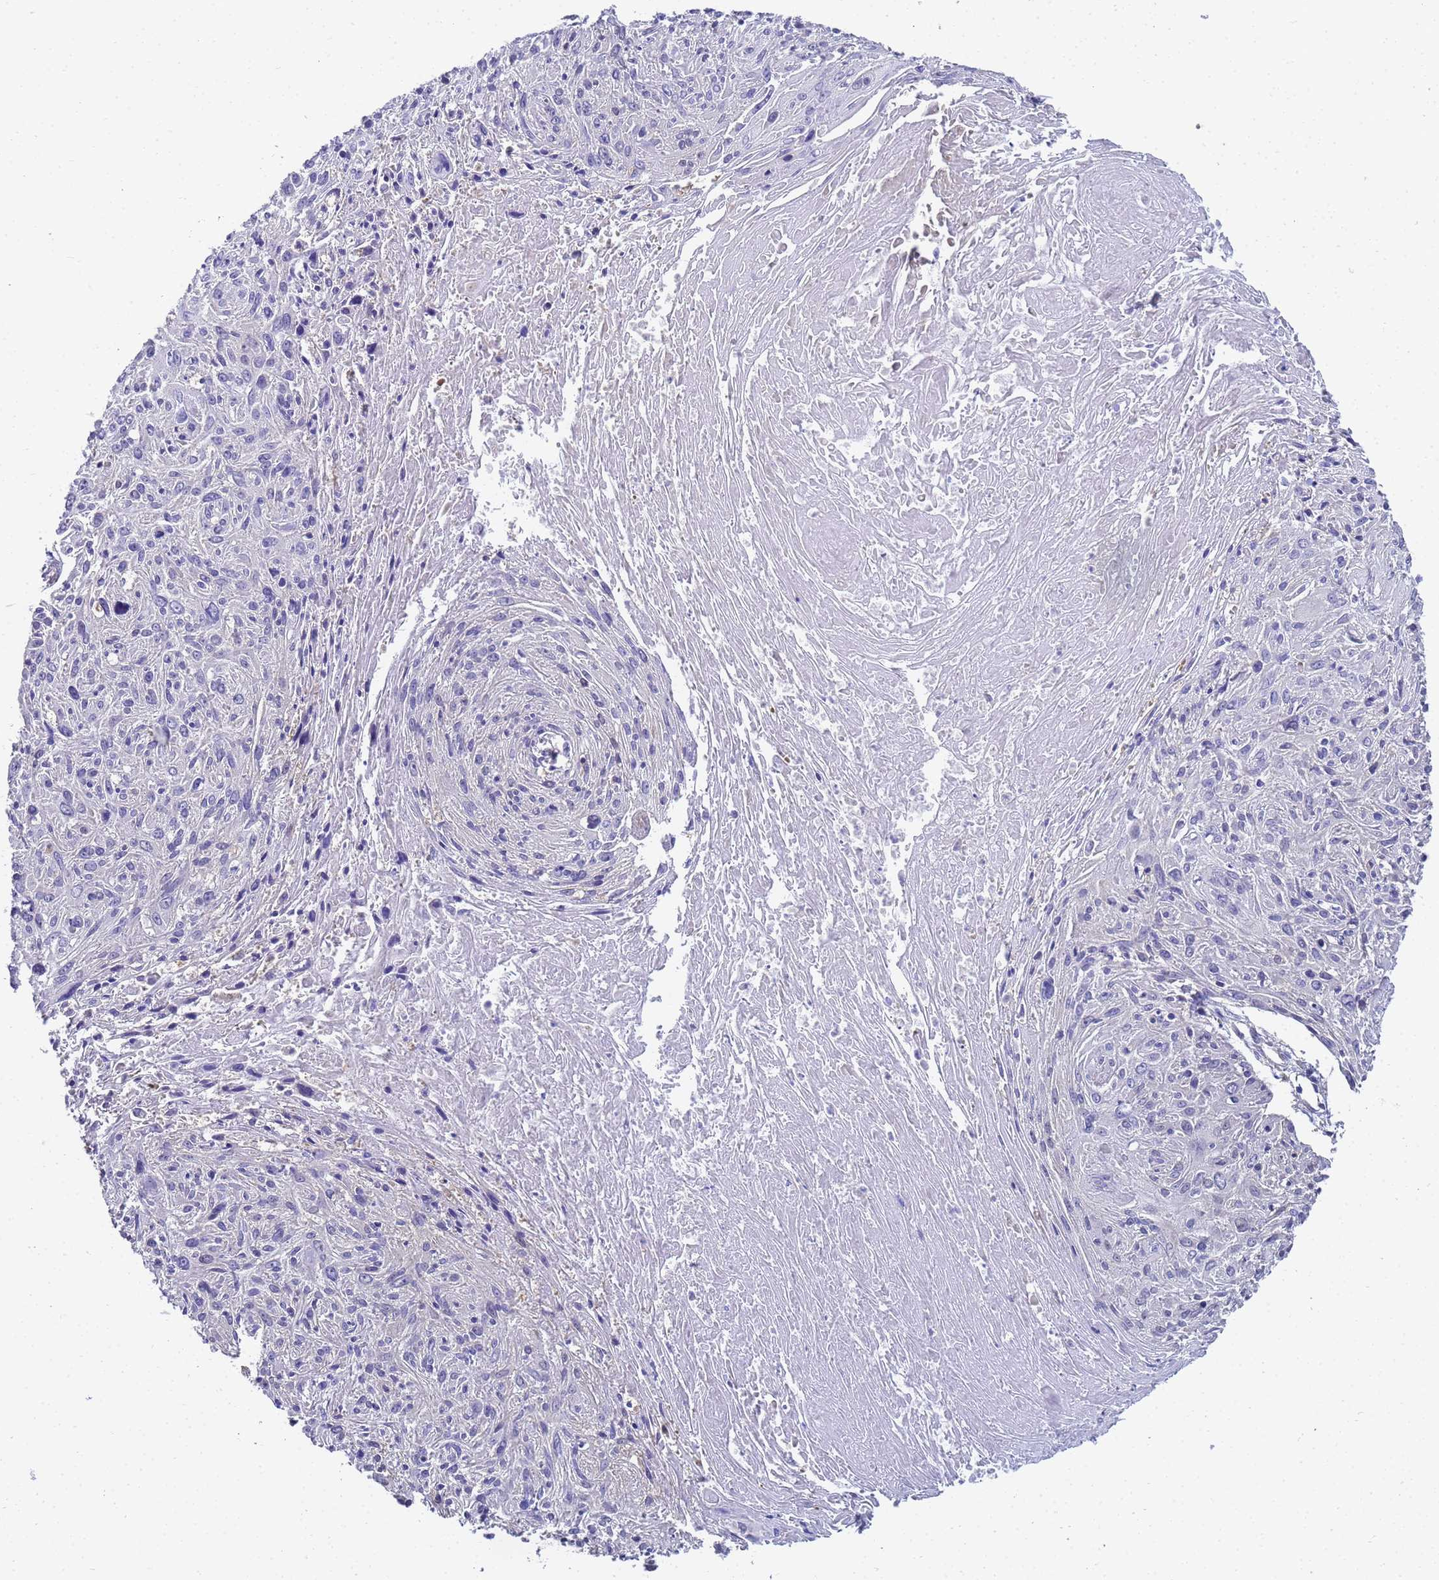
{"staining": {"intensity": "negative", "quantity": "none", "location": "none"}, "tissue": "cervical cancer", "cell_type": "Tumor cells", "image_type": "cancer", "snomed": [{"axis": "morphology", "description": "Squamous cell carcinoma, NOS"}, {"axis": "topography", "description": "Cervix"}], "caption": "The photomicrograph demonstrates no significant expression in tumor cells of cervical cancer.", "gene": "NME1-NME2", "patient": {"sex": "female", "age": 51}}